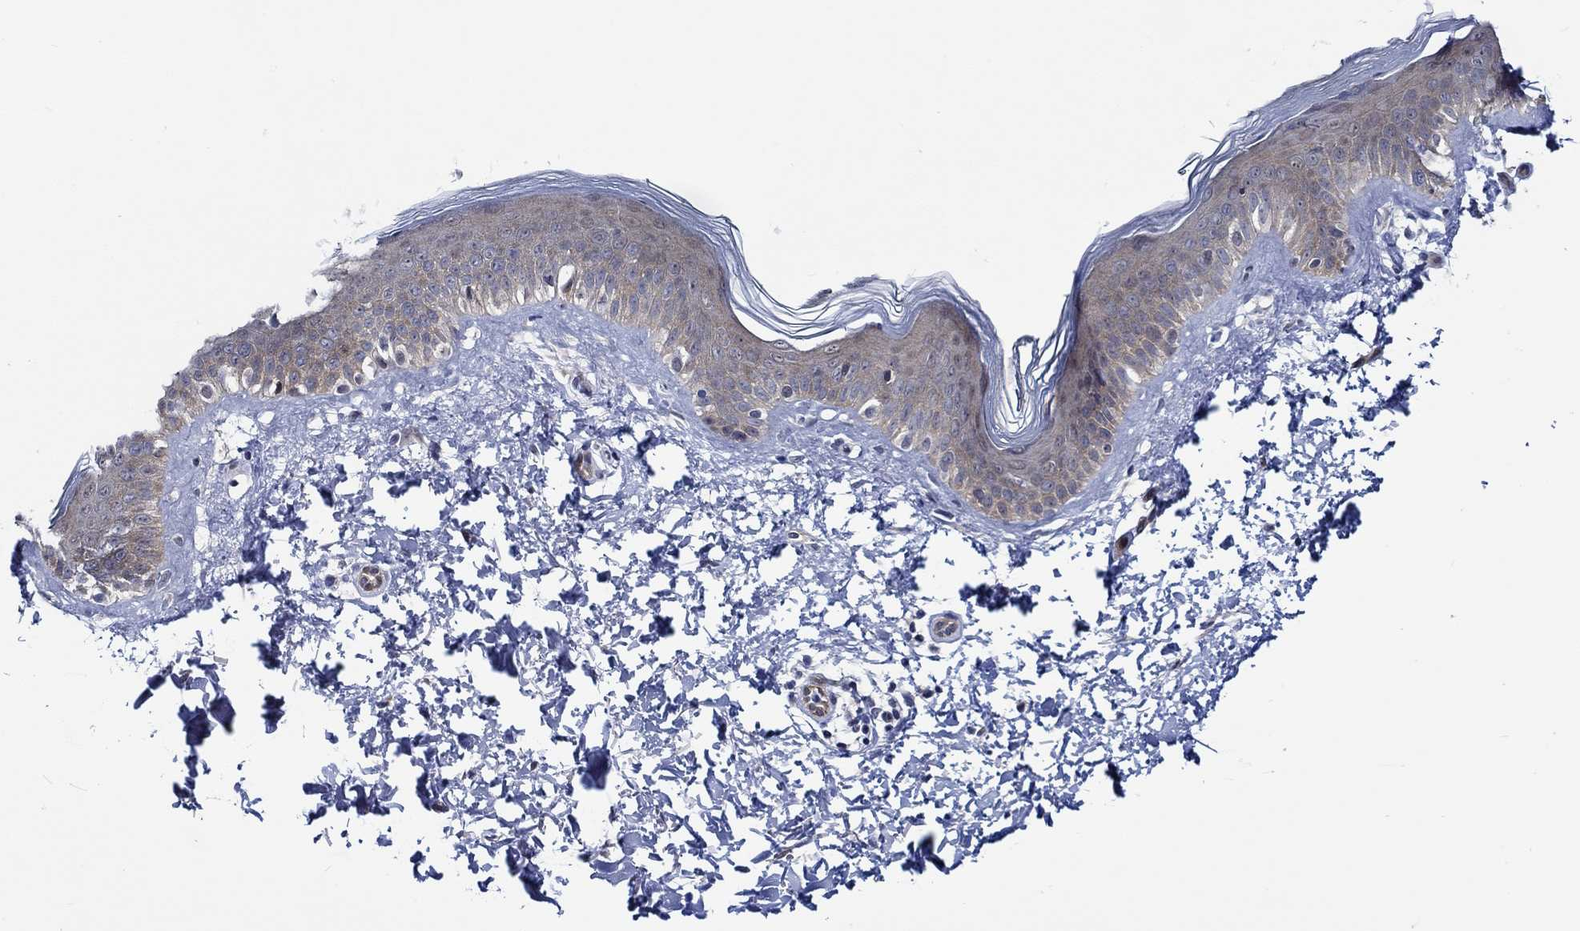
{"staining": {"intensity": "negative", "quantity": "none", "location": "none"}, "tissue": "skin cancer", "cell_type": "Tumor cells", "image_type": "cancer", "snomed": [{"axis": "morphology", "description": "Normal tissue, NOS"}, {"axis": "morphology", "description": "Basal cell carcinoma"}, {"axis": "topography", "description": "Skin"}], "caption": "Immunohistochemistry photomicrograph of neoplastic tissue: human skin basal cell carcinoma stained with DAB (3,3'-diaminobenzidine) shows no significant protein staining in tumor cells. Nuclei are stained in blue.", "gene": "C8orf48", "patient": {"sex": "male", "age": 46}}